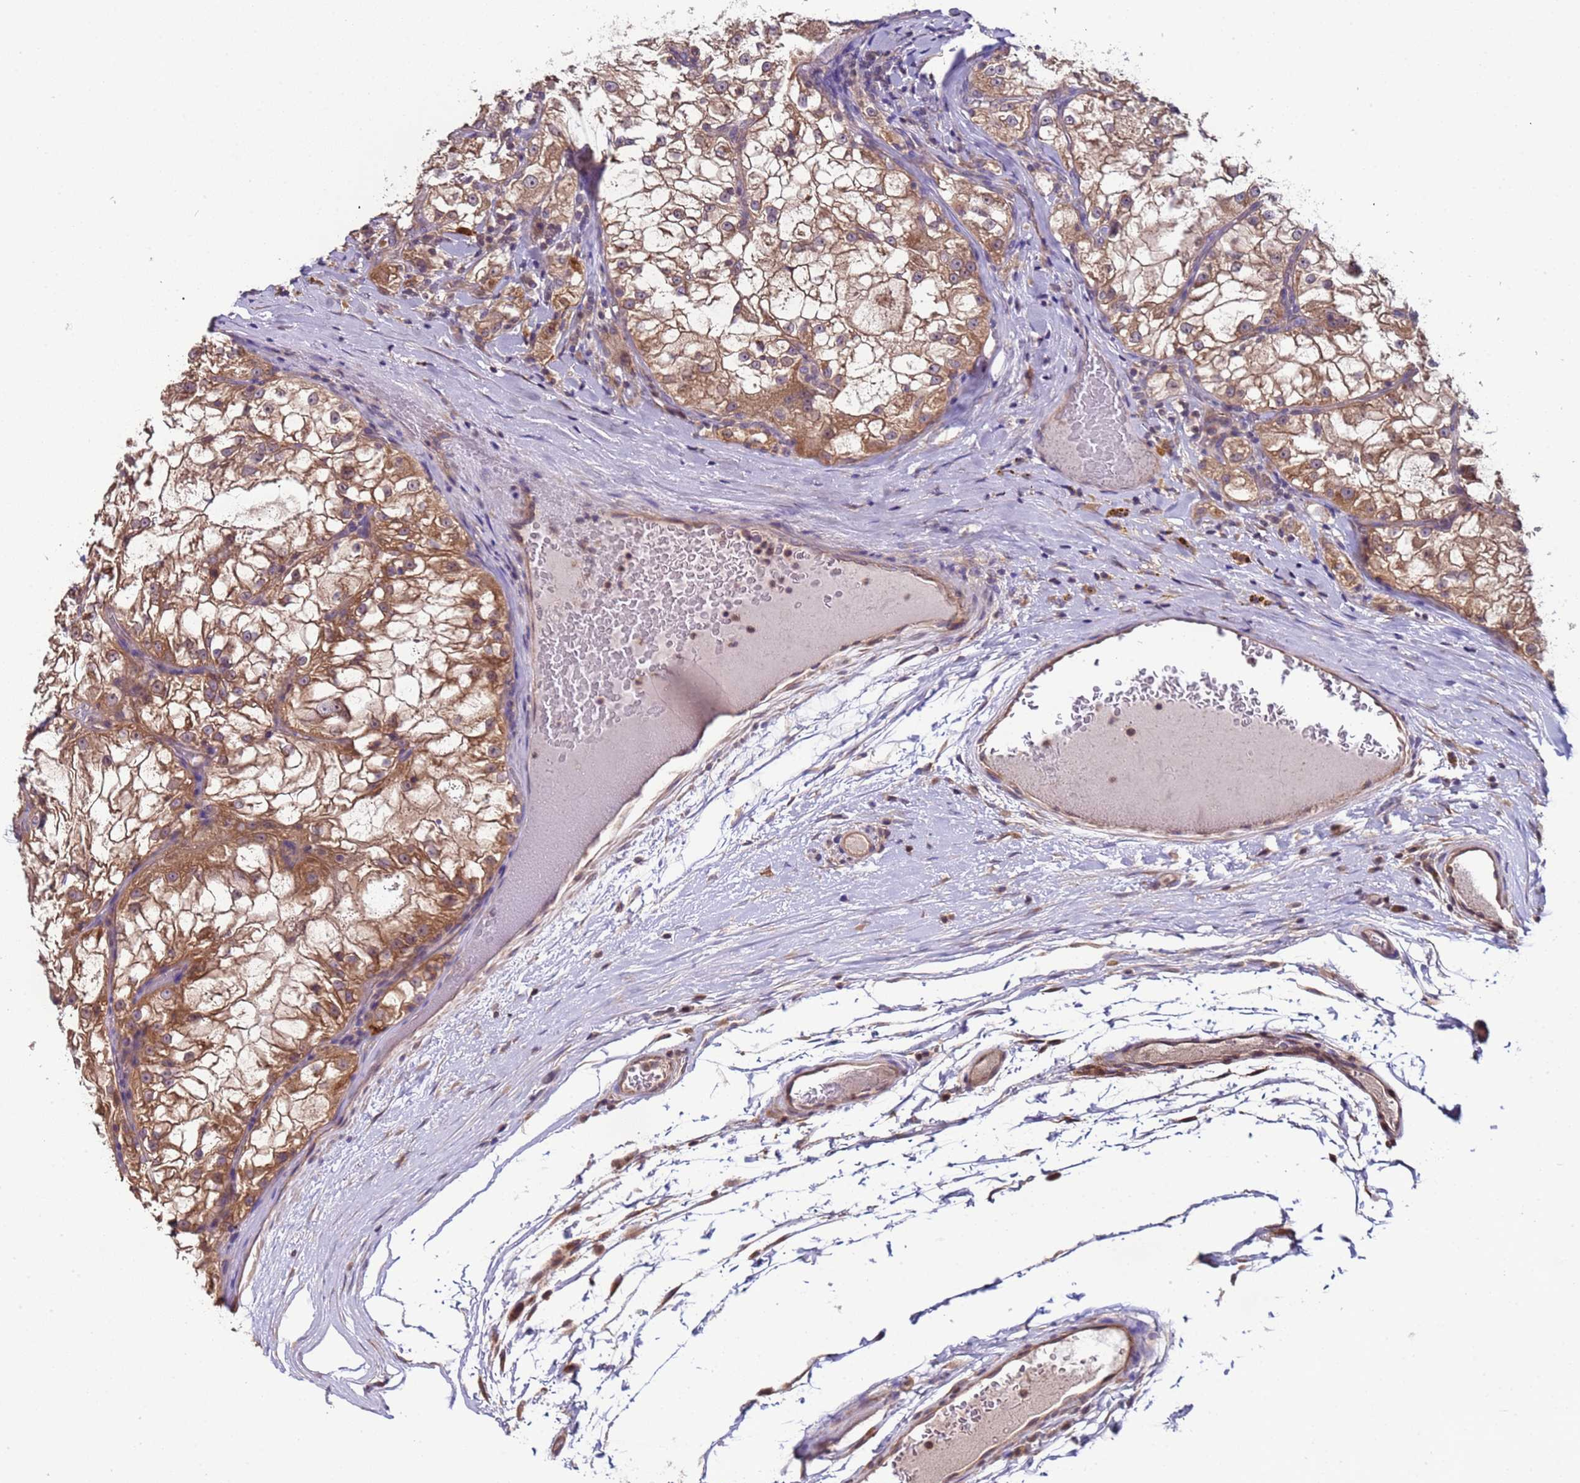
{"staining": {"intensity": "moderate", "quantity": ">75%", "location": "cytoplasmic/membranous"}, "tissue": "renal cancer", "cell_type": "Tumor cells", "image_type": "cancer", "snomed": [{"axis": "morphology", "description": "Adenocarcinoma, NOS"}, {"axis": "topography", "description": "Kidney"}], "caption": "This is a photomicrograph of IHC staining of renal adenocarcinoma, which shows moderate staining in the cytoplasmic/membranous of tumor cells.", "gene": "ELMOD2", "patient": {"sex": "female", "age": 72}}